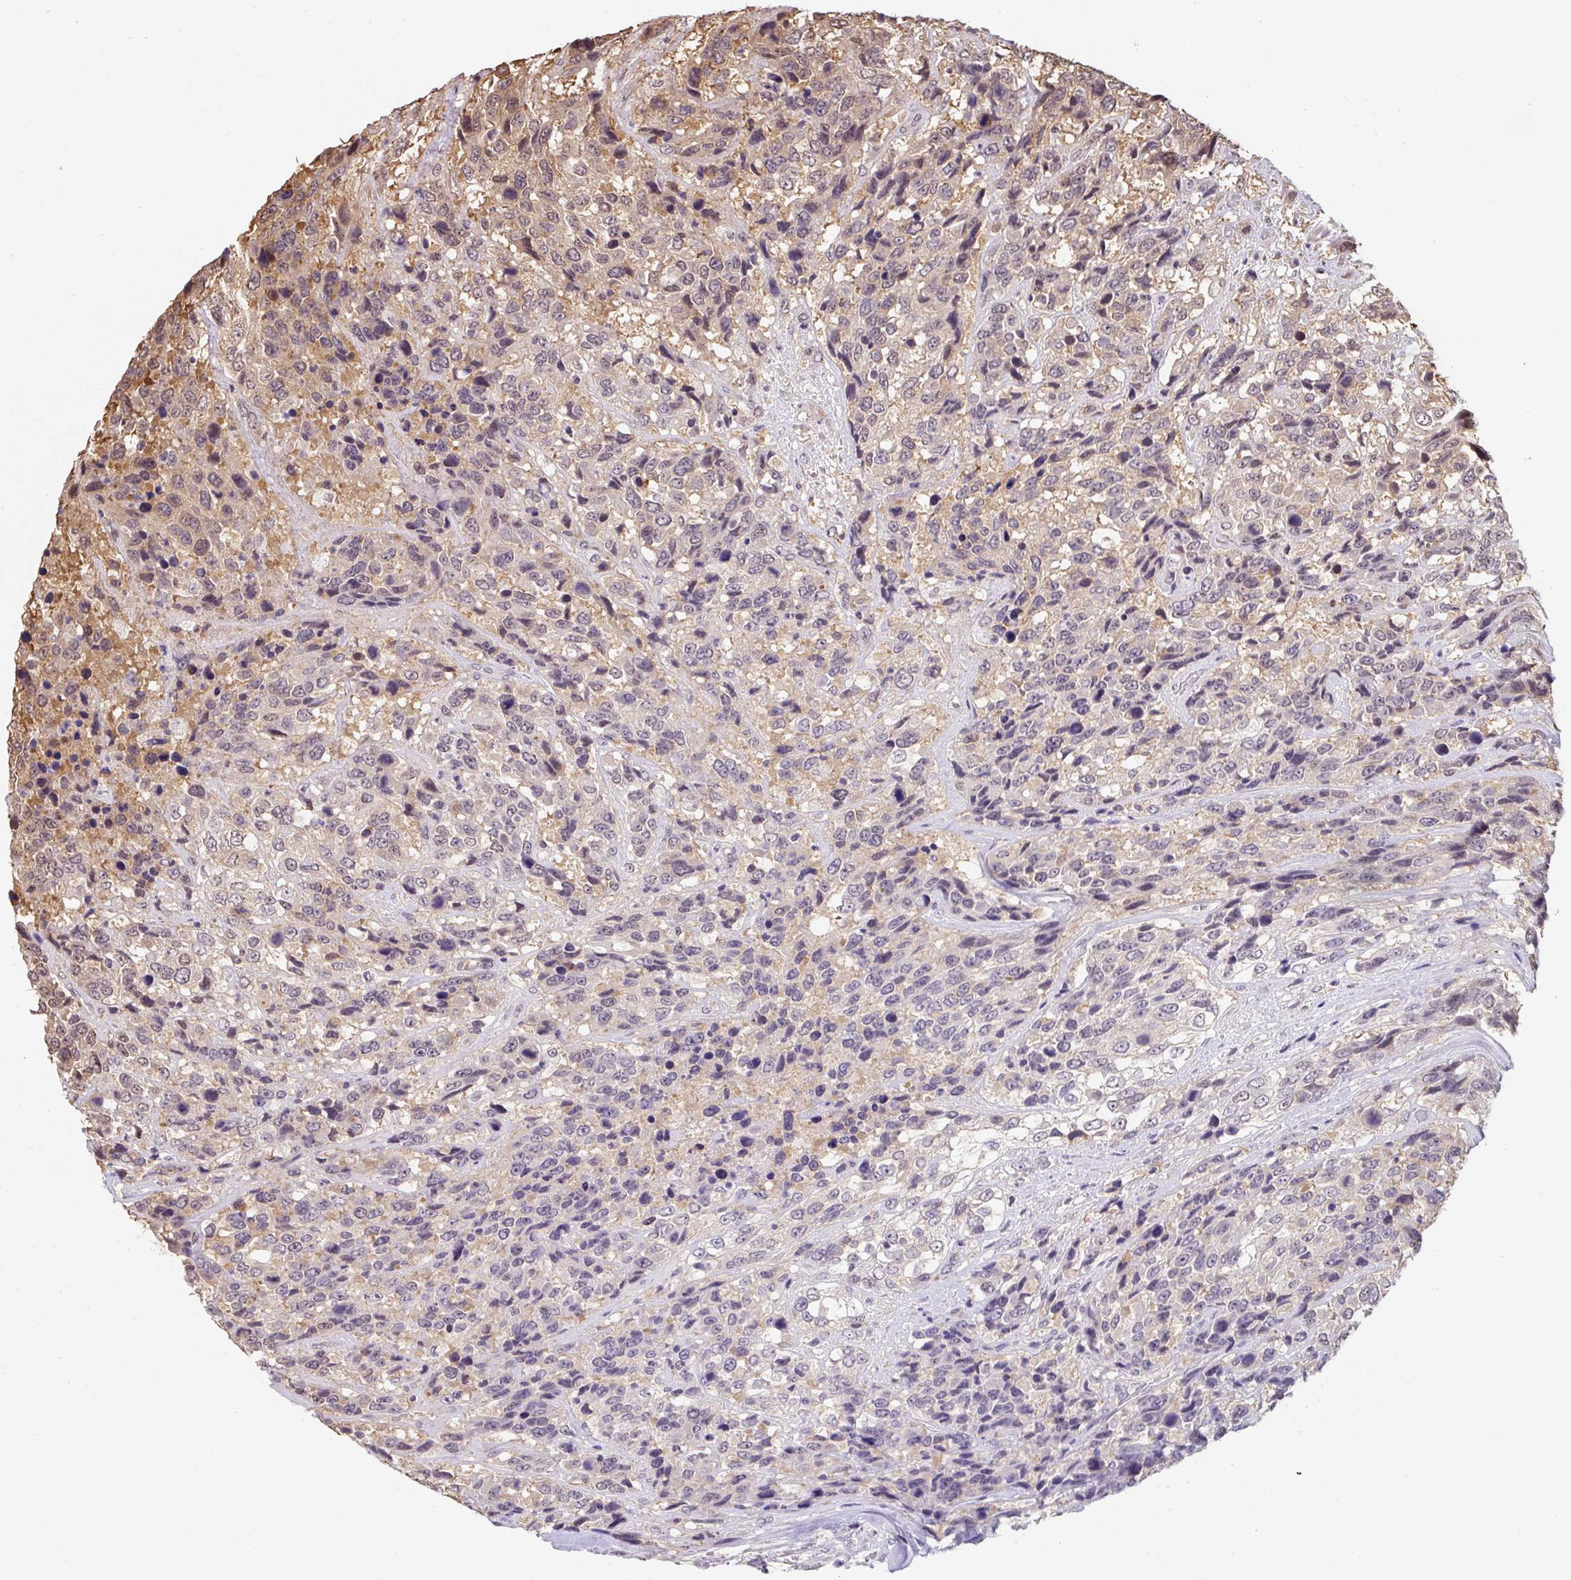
{"staining": {"intensity": "weak", "quantity": "<25%", "location": "cytoplasmic/membranous"}, "tissue": "urothelial cancer", "cell_type": "Tumor cells", "image_type": "cancer", "snomed": [{"axis": "morphology", "description": "Urothelial carcinoma, High grade"}, {"axis": "topography", "description": "Urinary bladder"}], "caption": "The micrograph displays no significant staining in tumor cells of urothelial carcinoma (high-grade).", "gene": "ST13", "patient": {"sex": "female", "age": 70}}